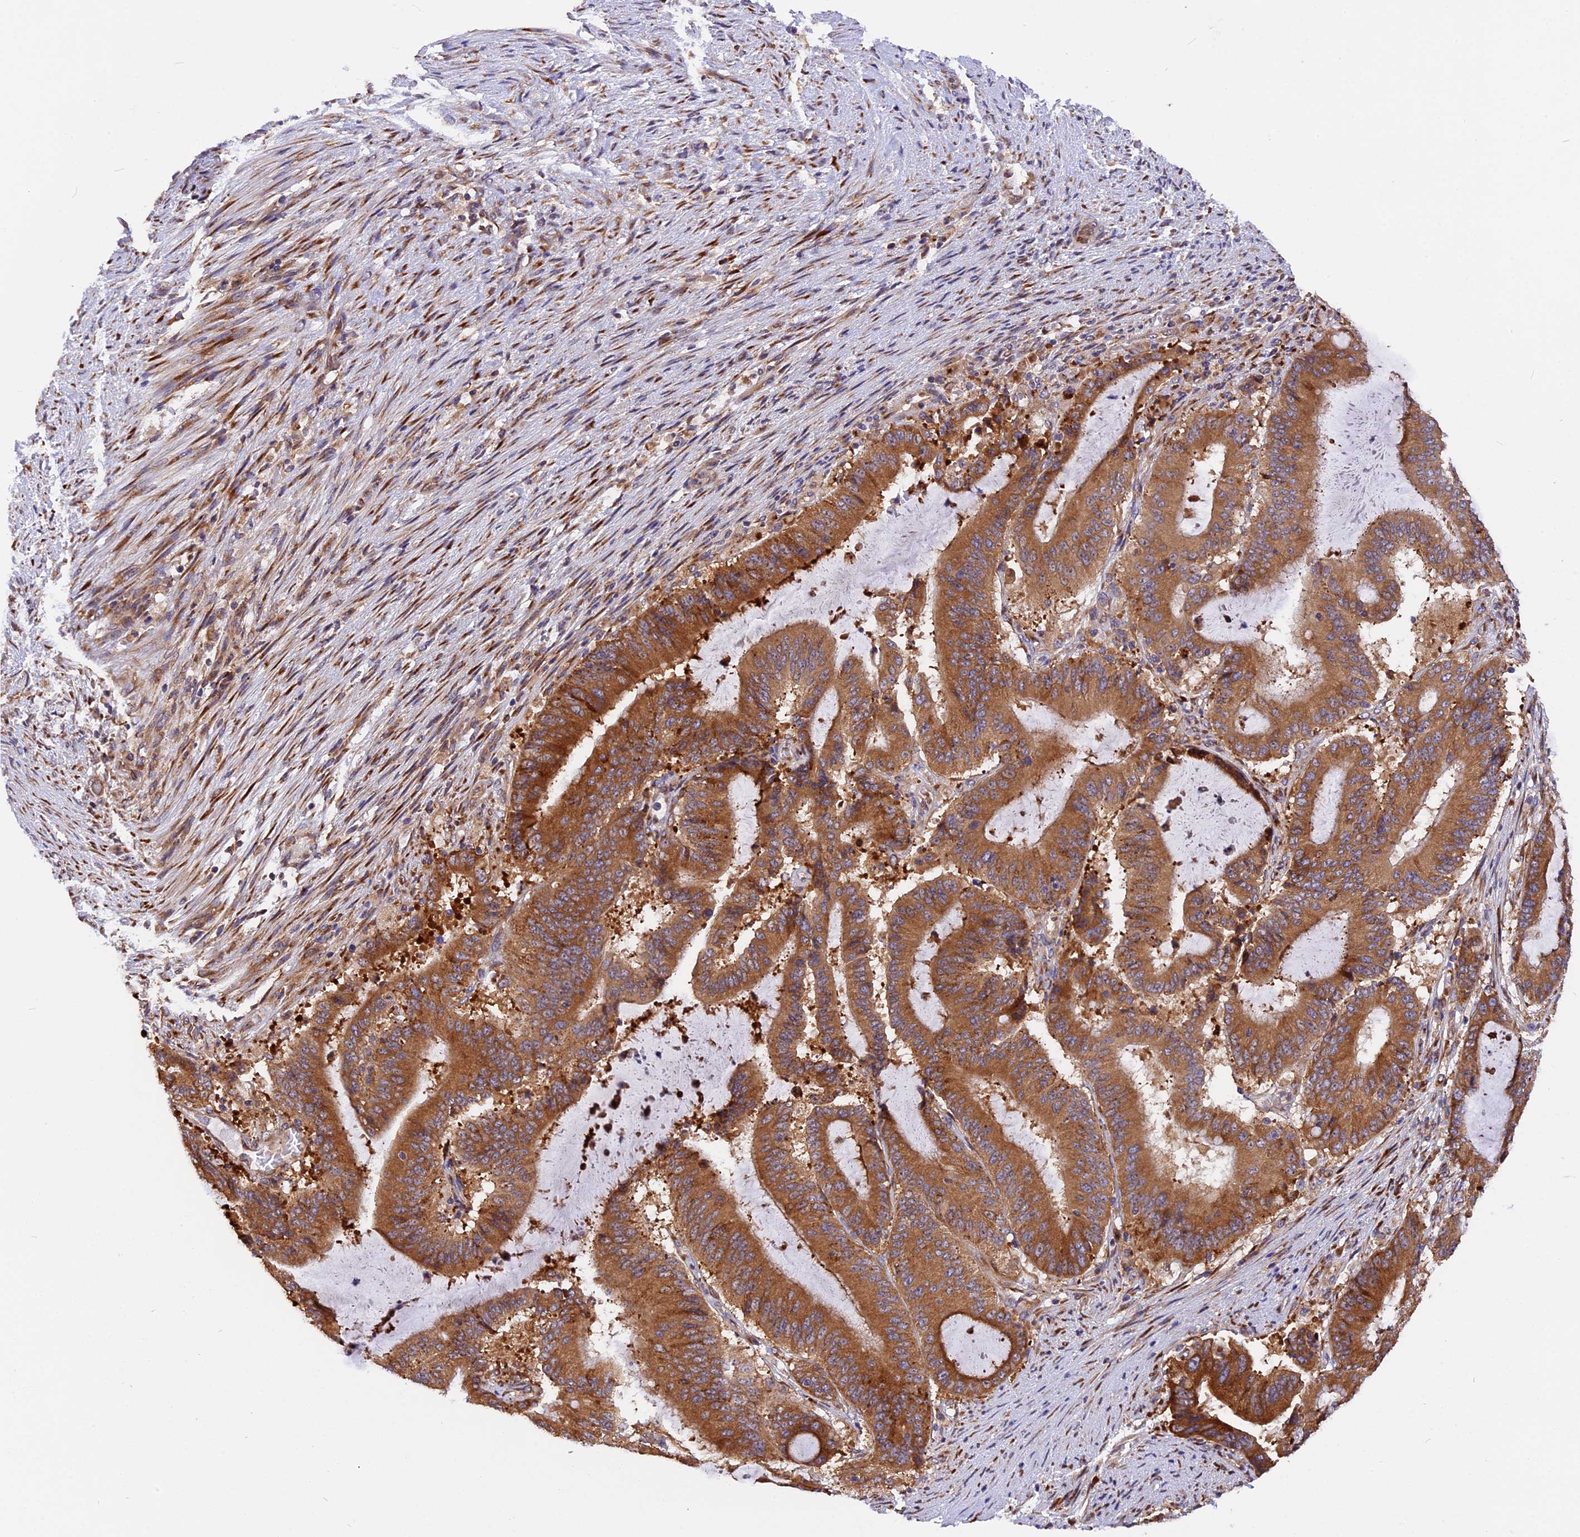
{"staining": {"intensity": "moderate", "quantity": ">75%", "location": "cytoplasmic/membranous"}, "tissue": "liver cancer", "cell_type": "Tumor cells", "image_type": "cancer", "snomed": [{"axis": "morphology", "description": "Normal tissue, NOS"}, {"axis": "morphology", "description": "Cholangiocarcinoma"}, {"axis": "topography", "description": "Liver"}, {"axis": "topography", "description": "Peripheral nerve tissue"}], "caption": "Liver cancer stained for a protein (brown) shows moderate cytoplasmic/membranous positive positivity in about >75% of tumor cells.", "gene": "GNPTAB", "patient": {"sex": "female", "age": 73}}